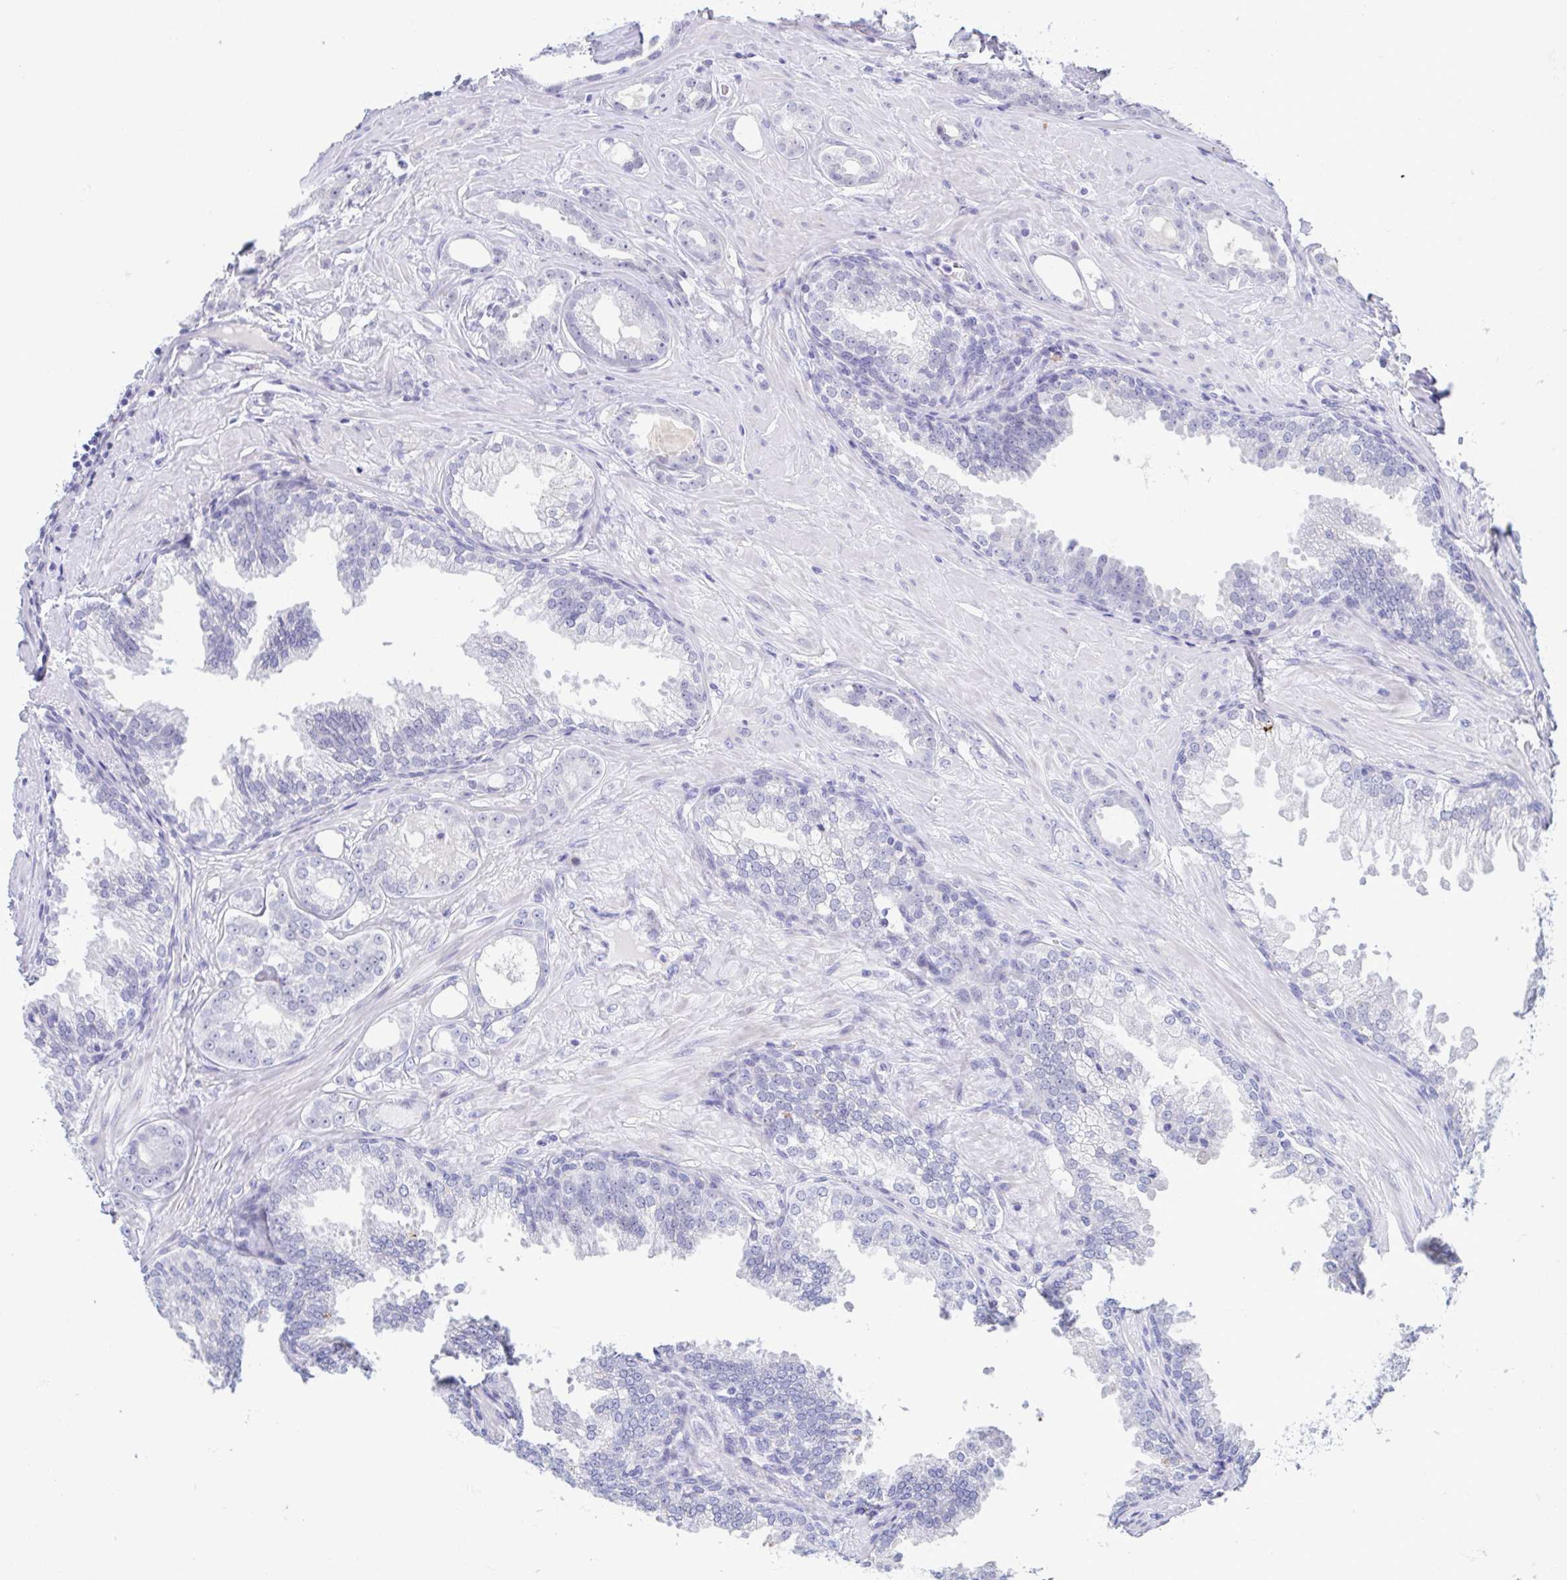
{"staining": {"intensity": "negative", "quantity": "none", "location": "none"}, "tissue": "prostate cancer", "cell_type": "Tumor cells", "image_type": "cancer", "snomed": [{"axis": "morphology", "description": "Adenocarcinoma, Low grade"}, {"axis": "topography", "description": "Prostate"}], "caption": "DAB (3,3'-diaminobenzidine) immunohistochemical staining of human adenocarcinoma (low-grade) (prostate) demonstrates no significant positivity in tumor cells. The staining was performed using DAB (3,3'-diaminobenzidine) to visualize the protein expression in brown, while the nuclei were stained in blue with hematoxylin (Magnification: 20x).", "gene": "PERM1", "patient": {"sex": "male", "age": 65}}